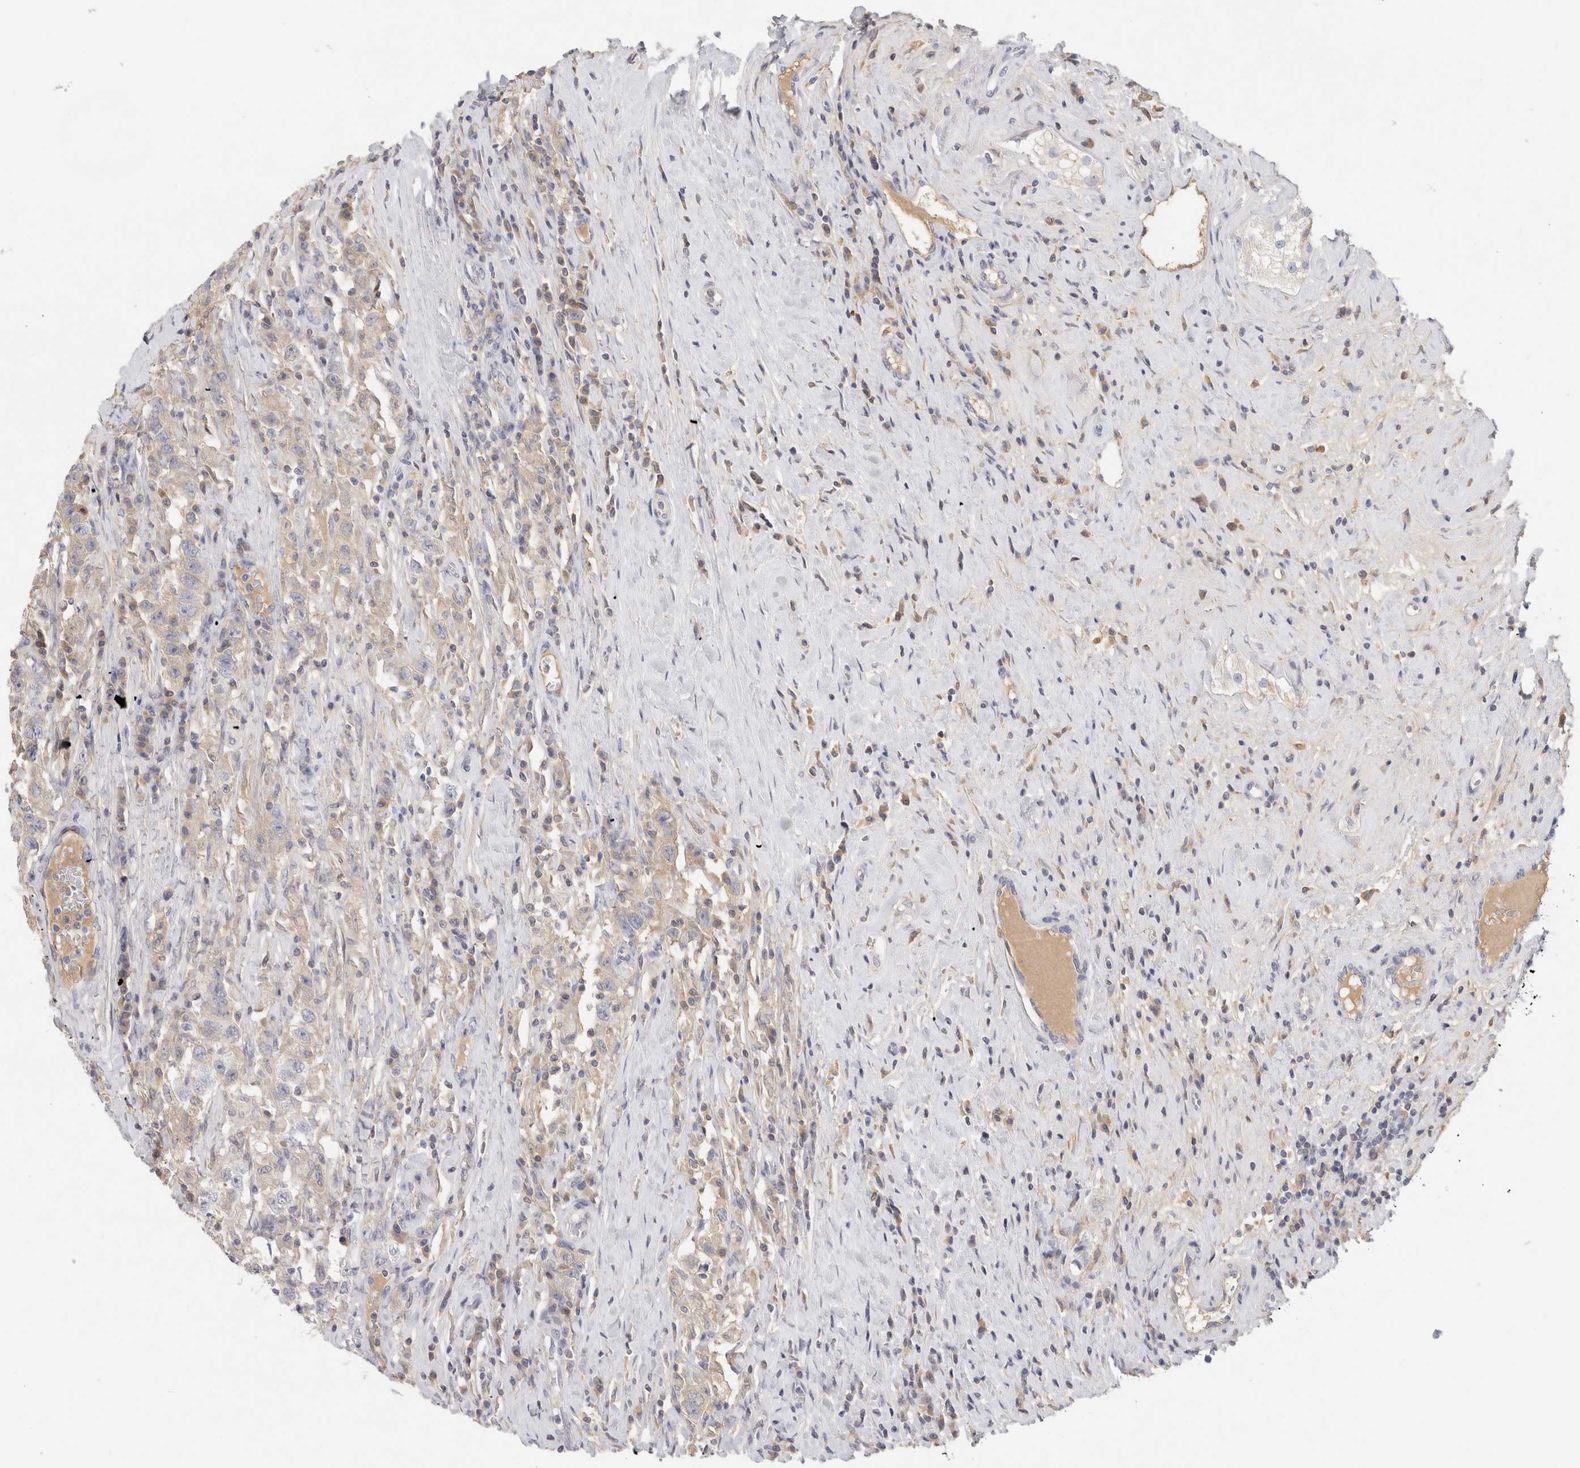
{"staining": {"intensity": "negative", "quantity": "none", "location": "none"}, "tissue": "testis cancer", "cell_type": "Tumor cells", "image_type": "cancer", "snomed": [{"axis": "morphology", "description": "Seminoma, NOS"}, {"axis": "topography", "description": "Testis"}], "caption": "Immunohistochemical staining of human testis cancer (seminoma) reveals no significant positivity in tumor cells.", "gene": "STK31", "patient": {"sex": "male", "age": 41}}